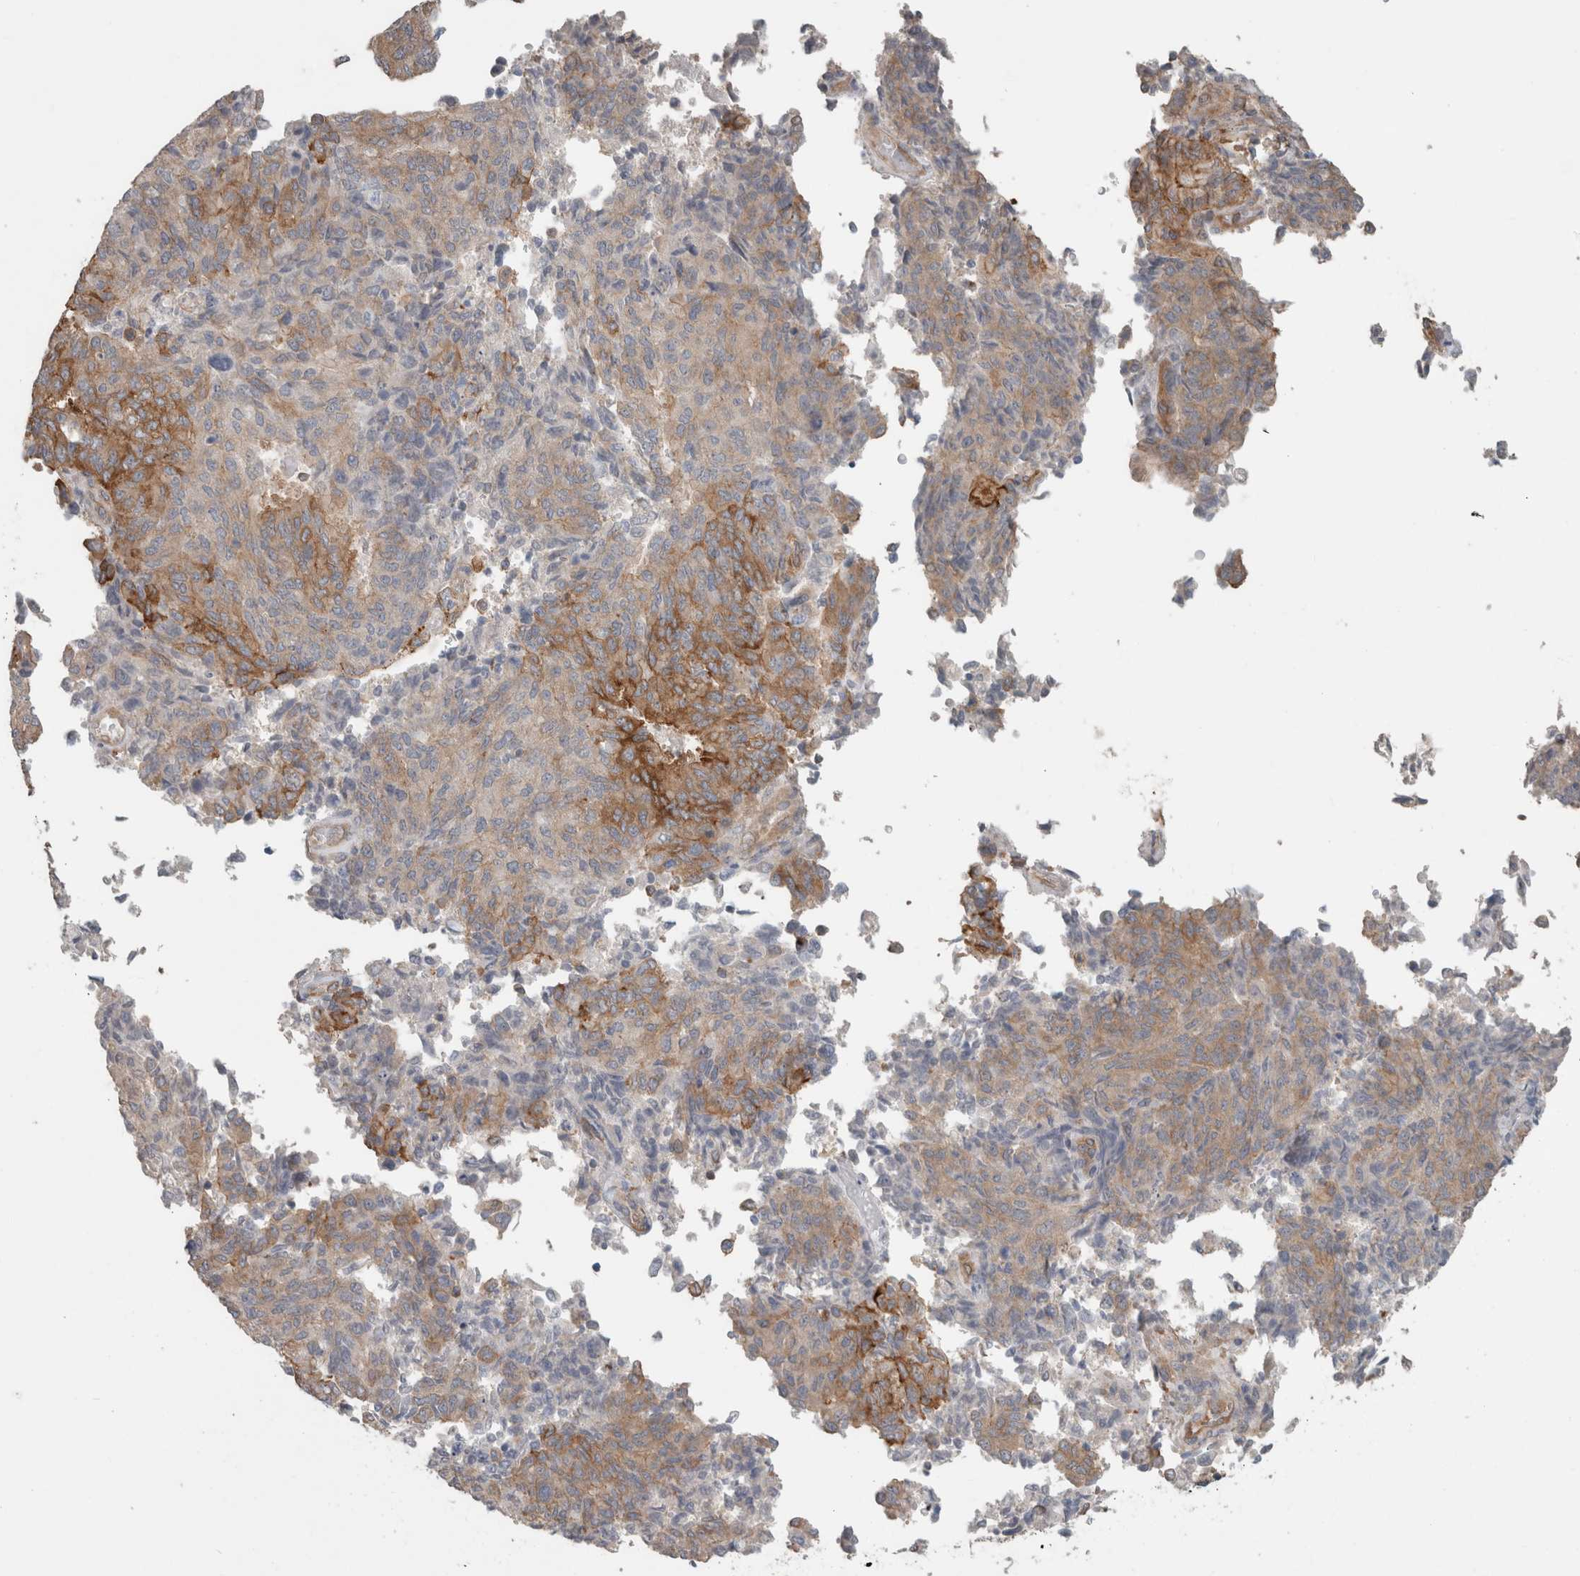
{"staining": {"intensity": "moderate", "quantity": ">75%", "location": "cytoplasmic/membranous"}, "tissue": "endometrial cancer", "cell_type": "Tumor cells", "image_type": "cancer", "snomed": [{"axis": "morphology", "description": "Adenocarcinoma, NOS"}, {"axis": "topography", "description": "Endometrium"}], "caption": "Human endometrial cancer (adenocarcinoma) stained with a brown dye shows moderate cytoplasmic/membranous positive positivity in about >75% of tumor cells.", "gene": "RASAL2", "patient": {"sex": "female", "age": 80}}